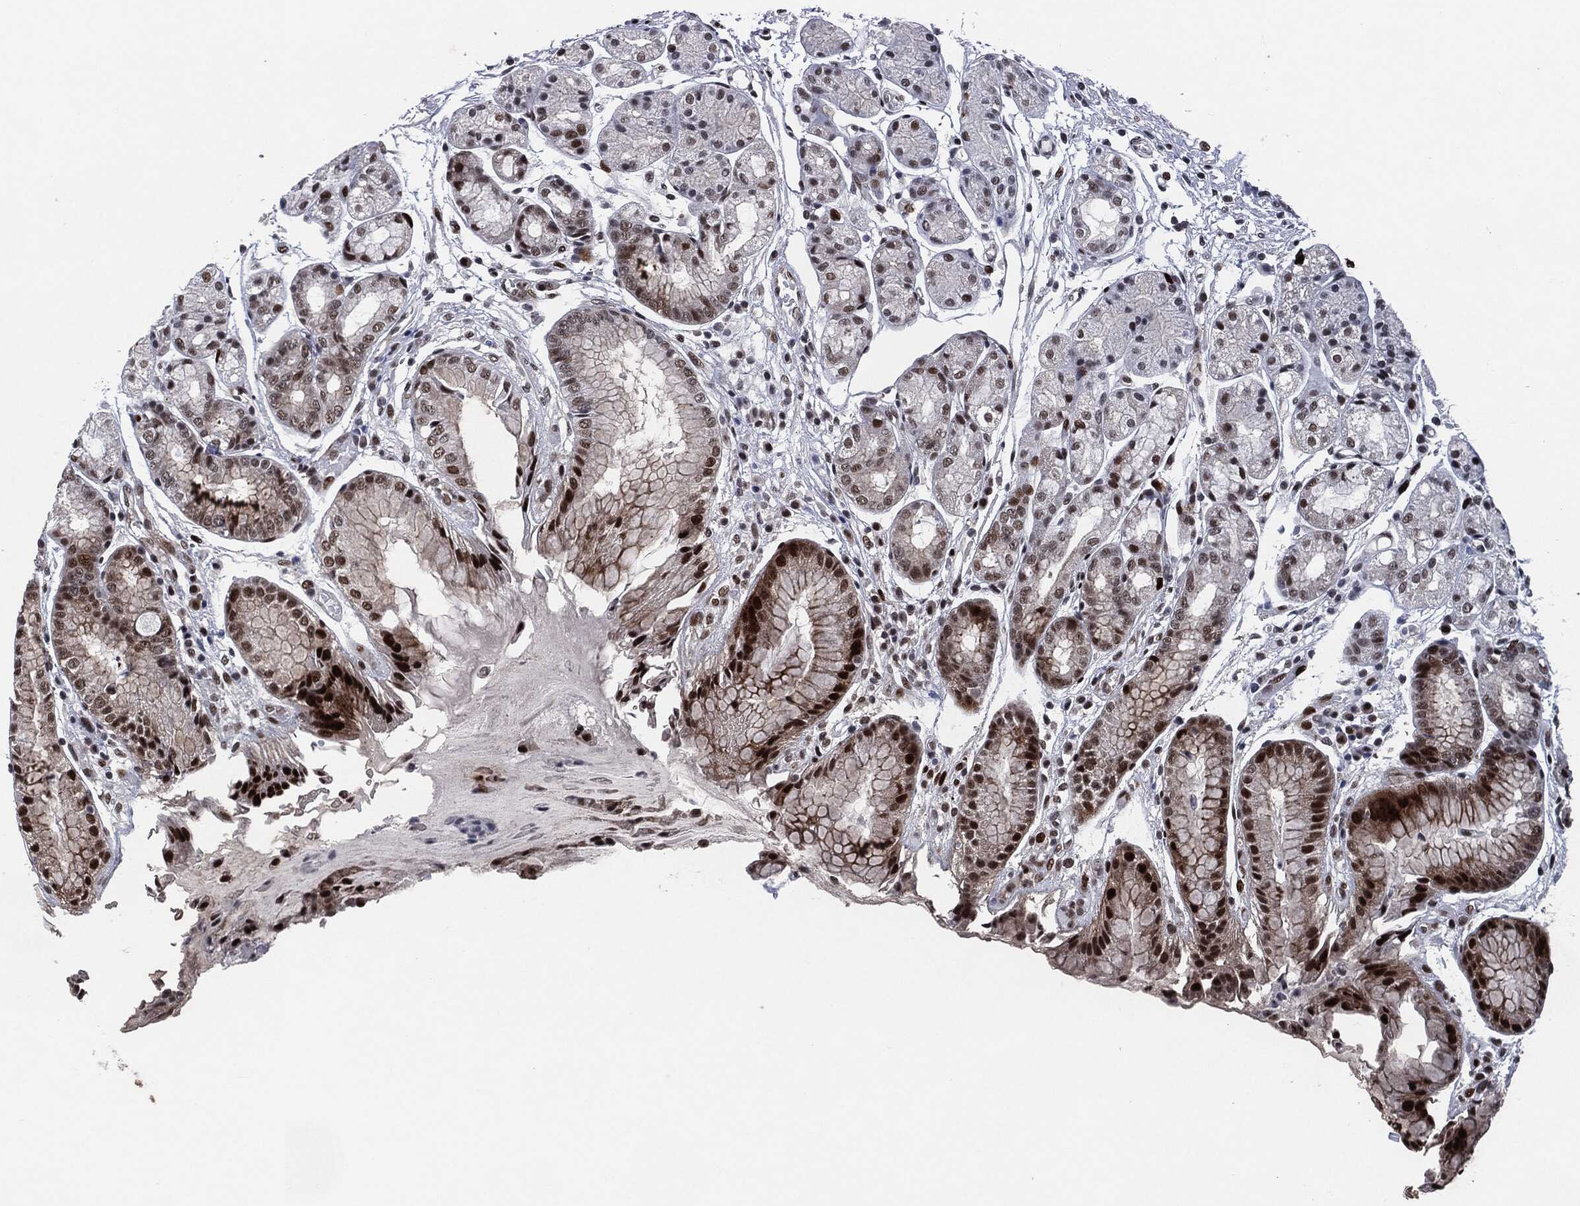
{"staining": {"intensity": "strong", "quantity": "<25%", "location": "cytoplasmic/membranous,nuclear"}, "tissue": "stomach", "cell_type": "Glandular cells", "image_type": "normal", "snomed": [{"axis": "morphology", "description": "Normal tissue, NOS"}, {"axis": "topography", "description": "Stomach, upper"}], "caption": "IHC of unremarkable human stomach displays medium levels of strong cytoplasmic/membranous,nuclear staining in about <25% of glandular cells.", "gene": "AKT2", "patient": {"sex": "male", "age": 72}}